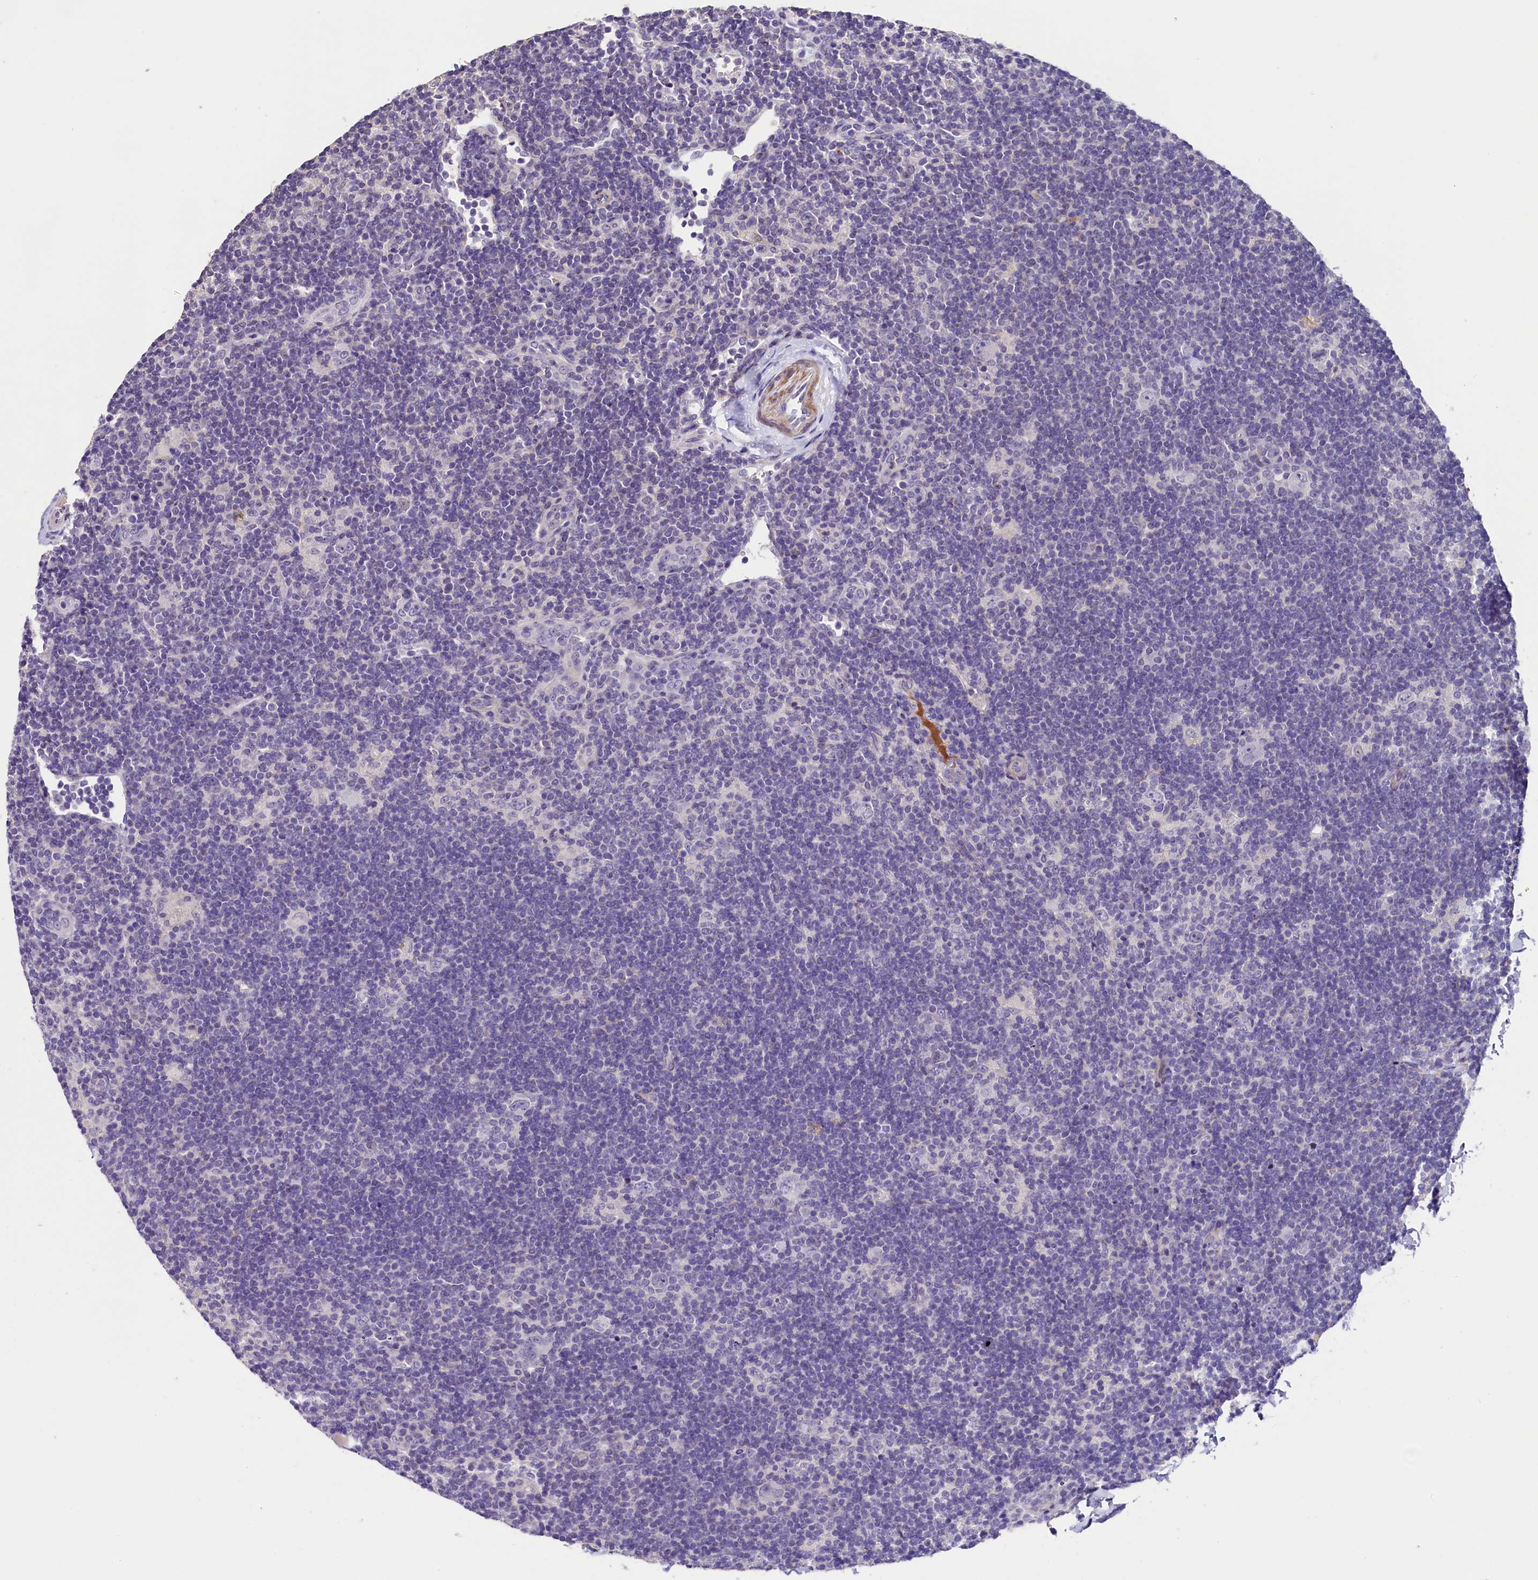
{"staining": {"intensity": "negative", "quantity": "none", "location": "none"}, "tissue": "lymphoma", "cell_type": "Tumor cells", "image_type": "cancer", "snomed": [{"axis": "morphology", "description": "Hodgkin's disease, NOS"}, {"axis": "topography", "description": "Lymph node"}], "caption": "There is no significant positivity in tumor cells of Hodgkin's disease.", "gene": "MEX3B", "patient": {"sex": "female", "age": 57}}